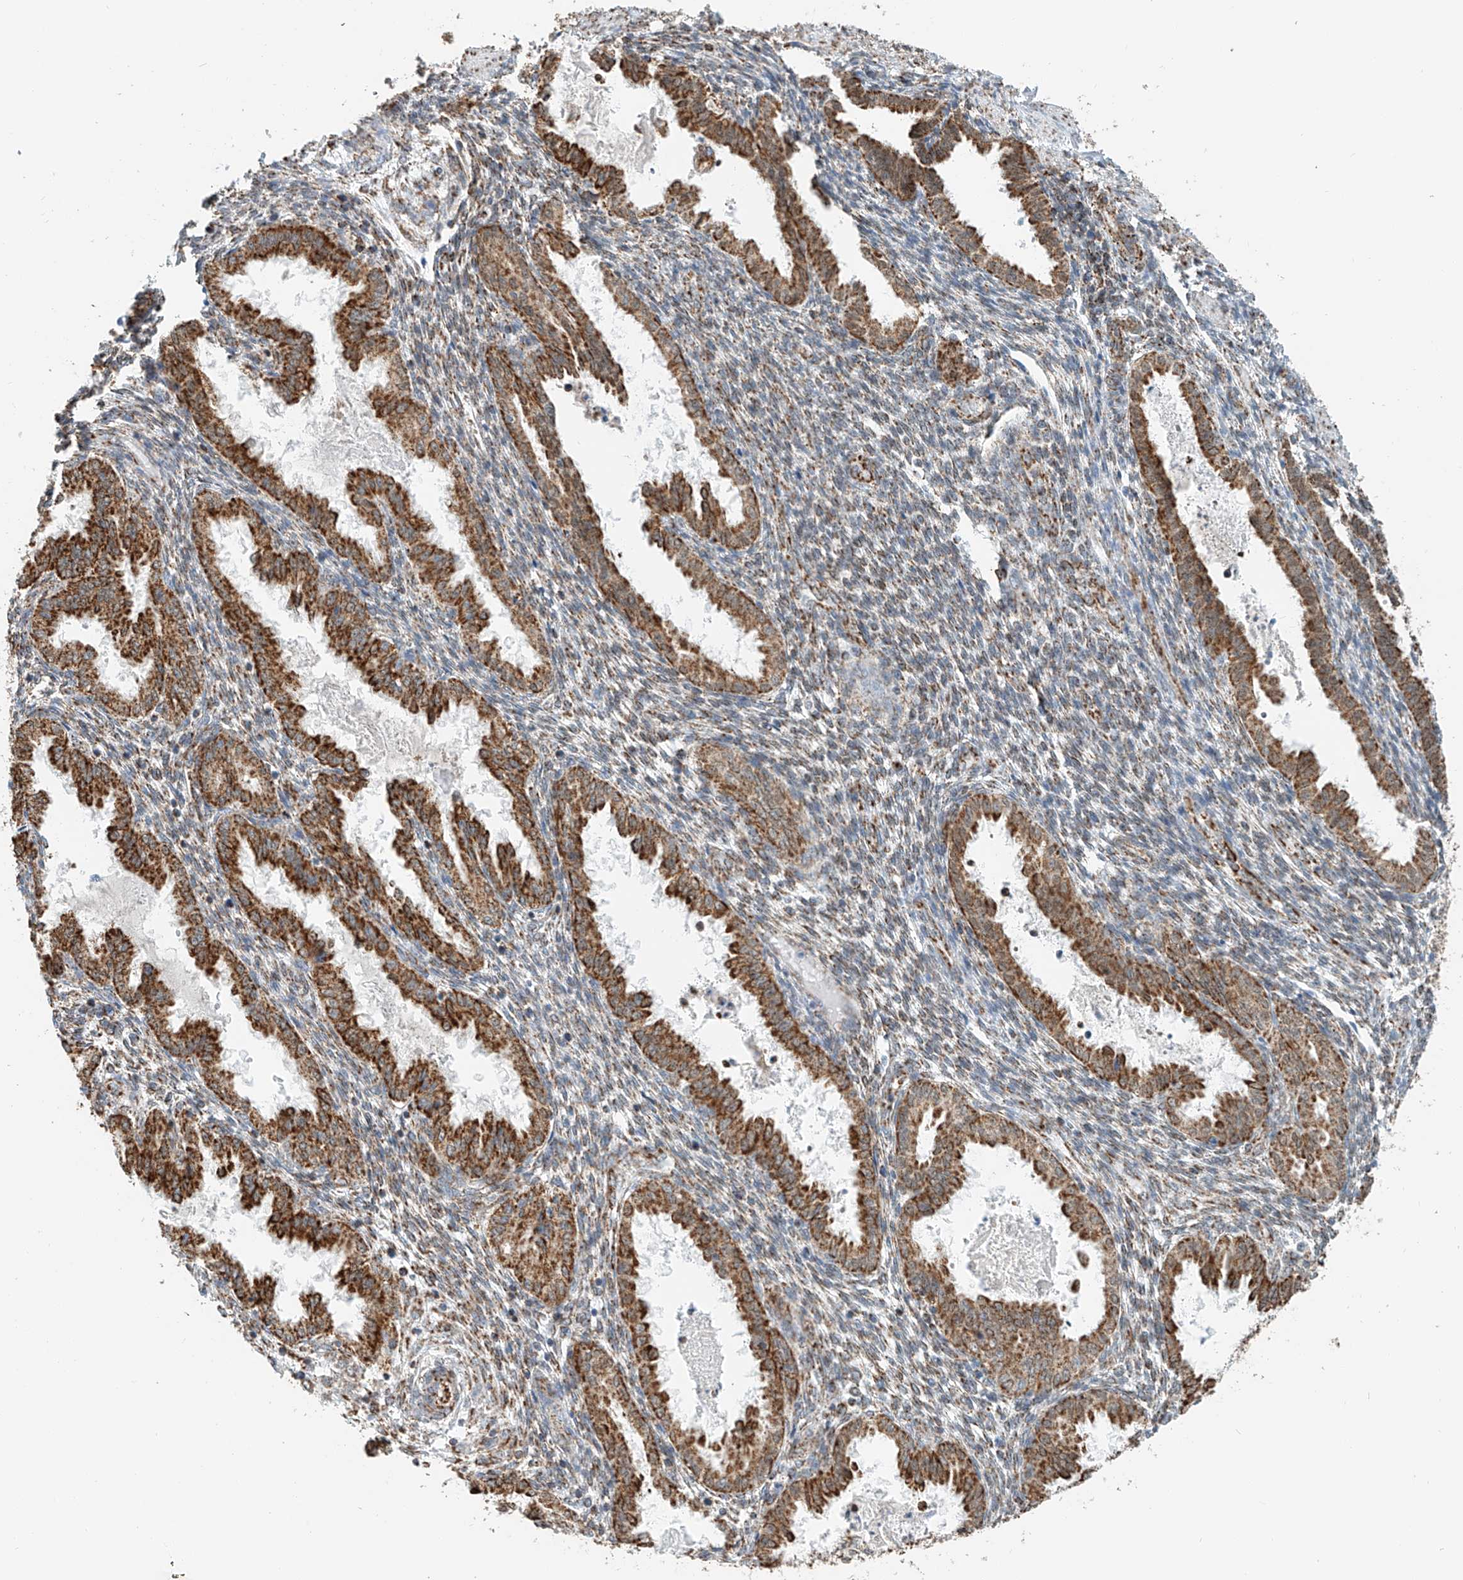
{"staining": {"intensity": "weak", "quantity": "25%-75%", "location": "cytoplasmic/membranous"}, "tissue": "endometrium", "cell_type": "Cells in endometrial stroma", "image_type": "normal", "snomed": [{"axis": "morphology", "description": "Normal tissue, NOS"}, {"axis": "topography", "description": "Endometrium"}], "caption": "Cells in endometrial stroma show low levels of weak cytoplasmic/membranous expression in about 25%-75% of cells in unremarkable endometrium. Nuclei are stained in blue.", "gene": "PPA2", "patient": {"sex": "female", "age": 33}}